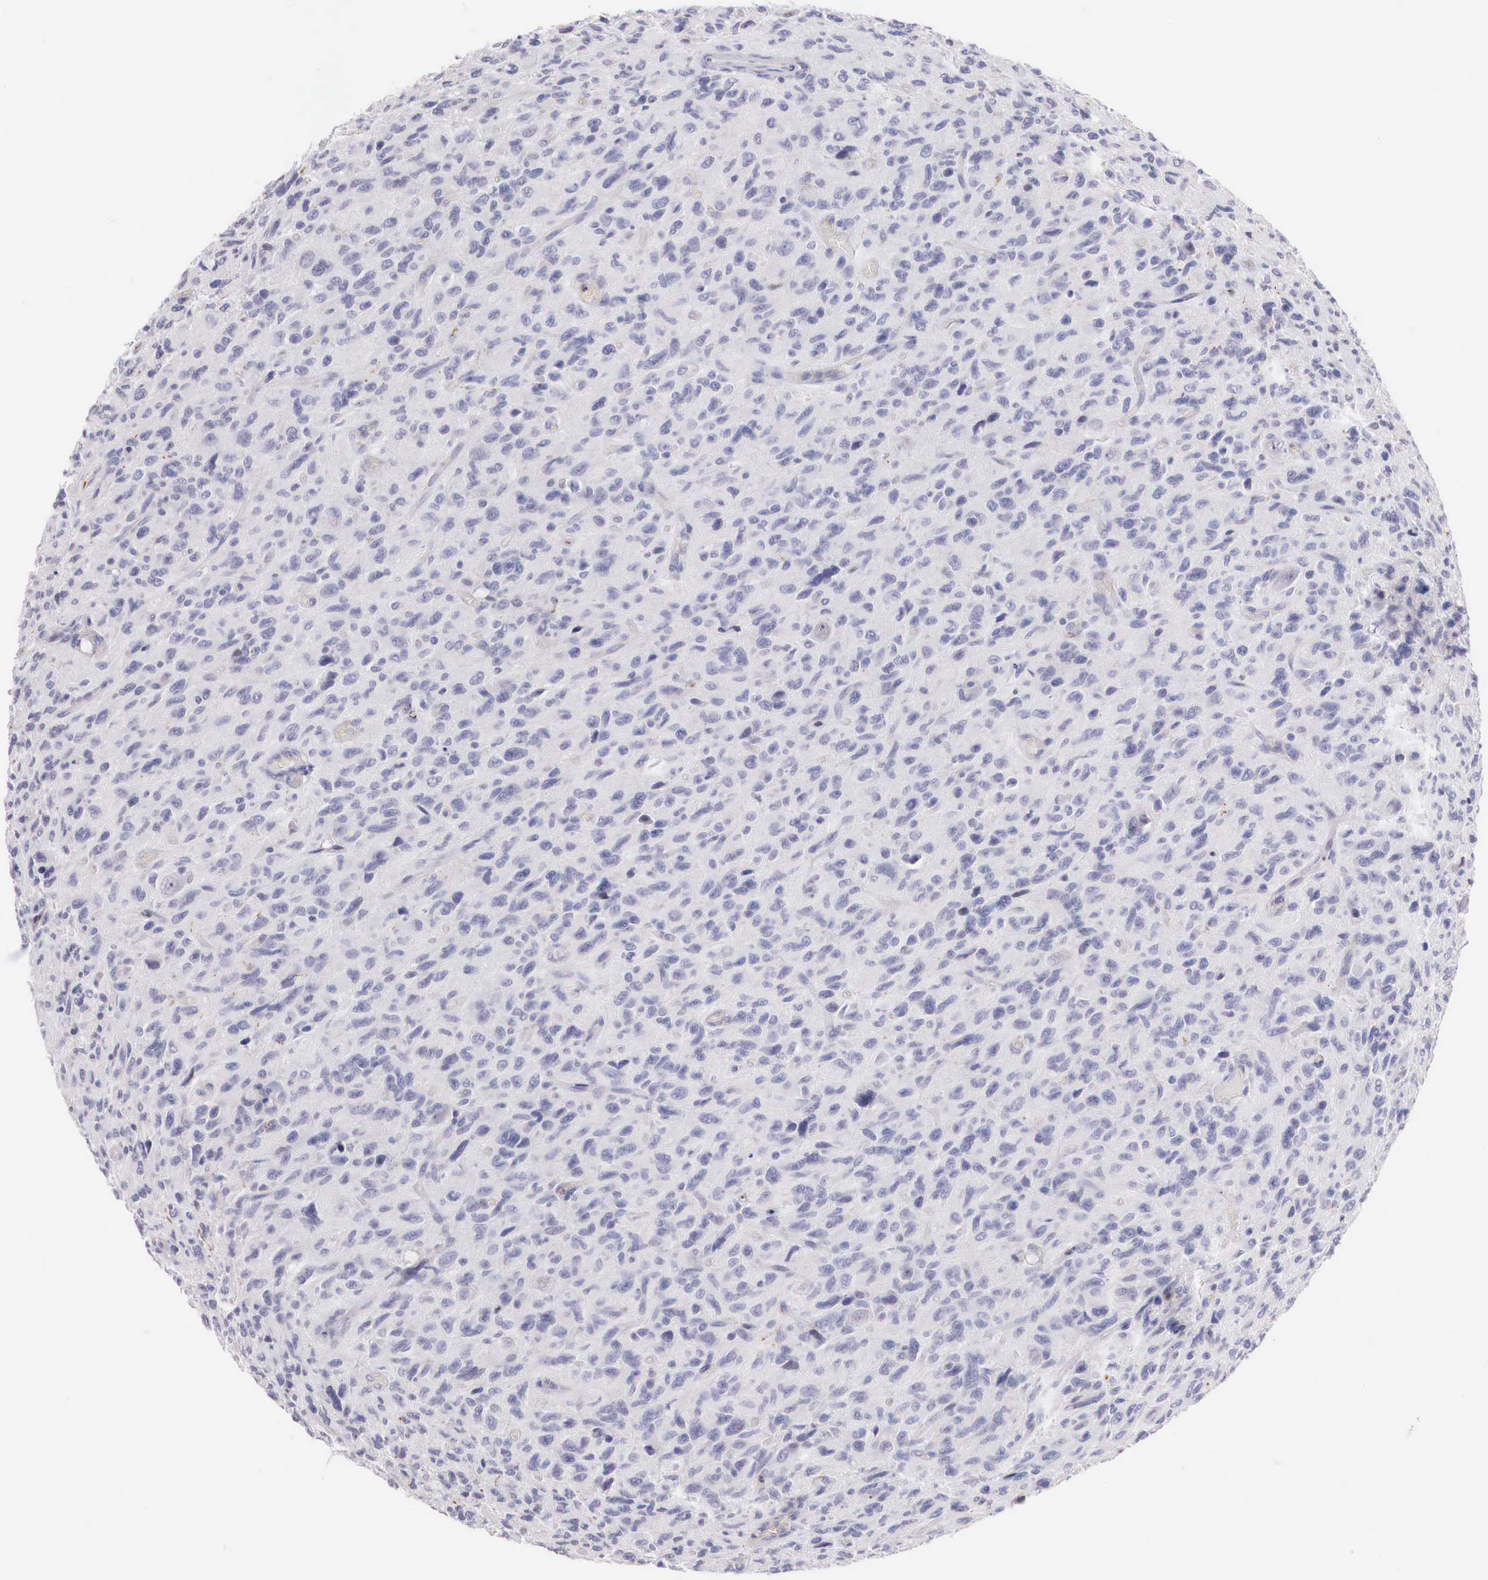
{"staining": {"intensity": "negative", "quantity": "none", "location": "none"}, "tissue": "glioma", "cell_type": "Tumor cells", "image_type": "cancer", "snomed": [{"axis": "morphology", "description": "Glioma, malignant, High grade"}, {"axis": "topography", "description": "Brain"}], "caption": "Human glioma stained for a protein using immunohistochemistry (IHC) displays no staining in tumor cells.", "gene": "TRIM13", "patient": {"sex": "female", "age": 60}}